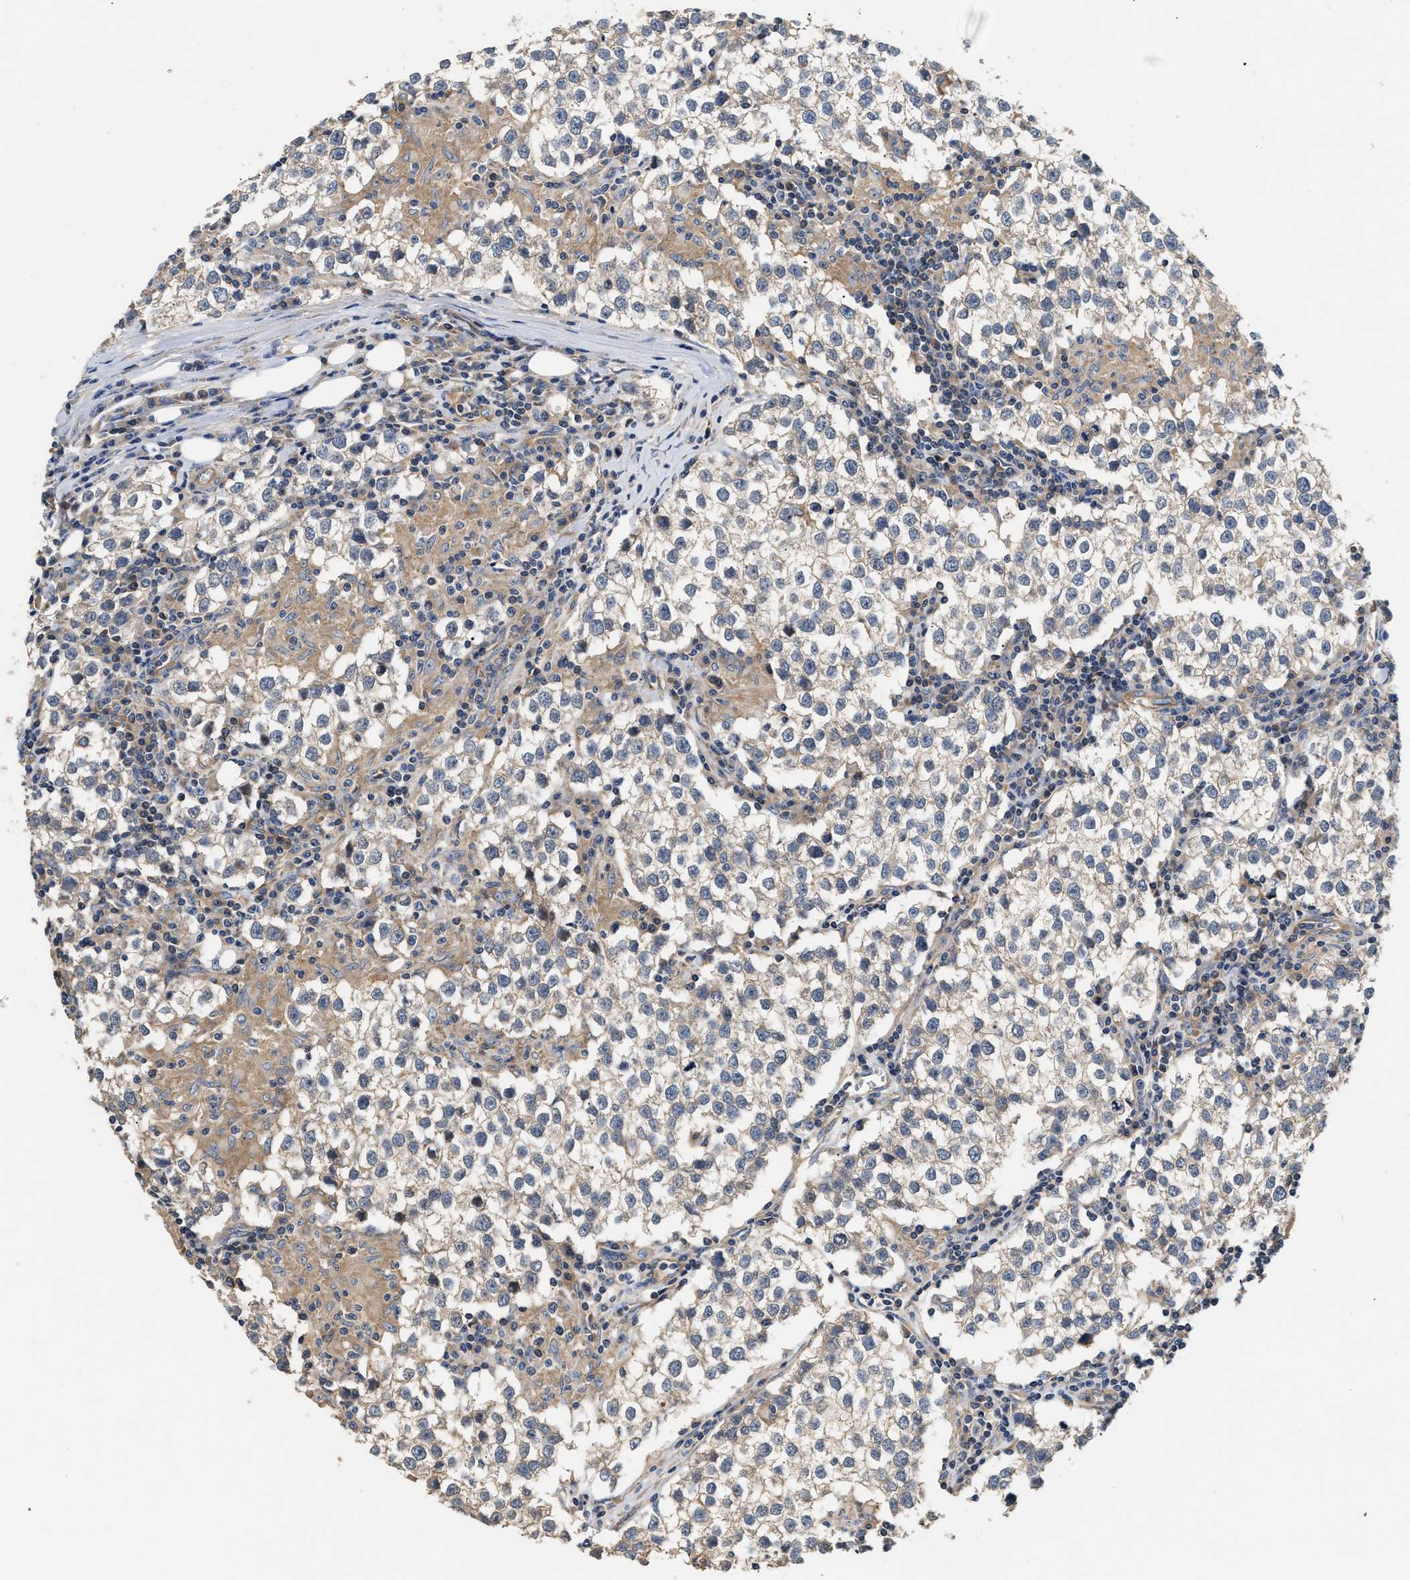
{"staining": {"intensity": "negative", "quantity": "none", "location": "none"}, "tissue": "testis cancer", "cell_type": "Tumor cells", "image_type": "cancer", "snomed": [{"axis": "morphology", "description": "Seminoma, NOS"}, {"axis": "morphology", "description": "Carcinoma, Embryonal, NOS"}, {"axis": "topography", "description": "Testis"}], "caption": "Immunohistochemistry photomicrograph of neoplastic tissue: testis cancer (seminoma) stained with DAB reveals no significant protein expression in tumor cells.", "gene": "TEX2", "patient": {"sex": "male", "age": 36}}